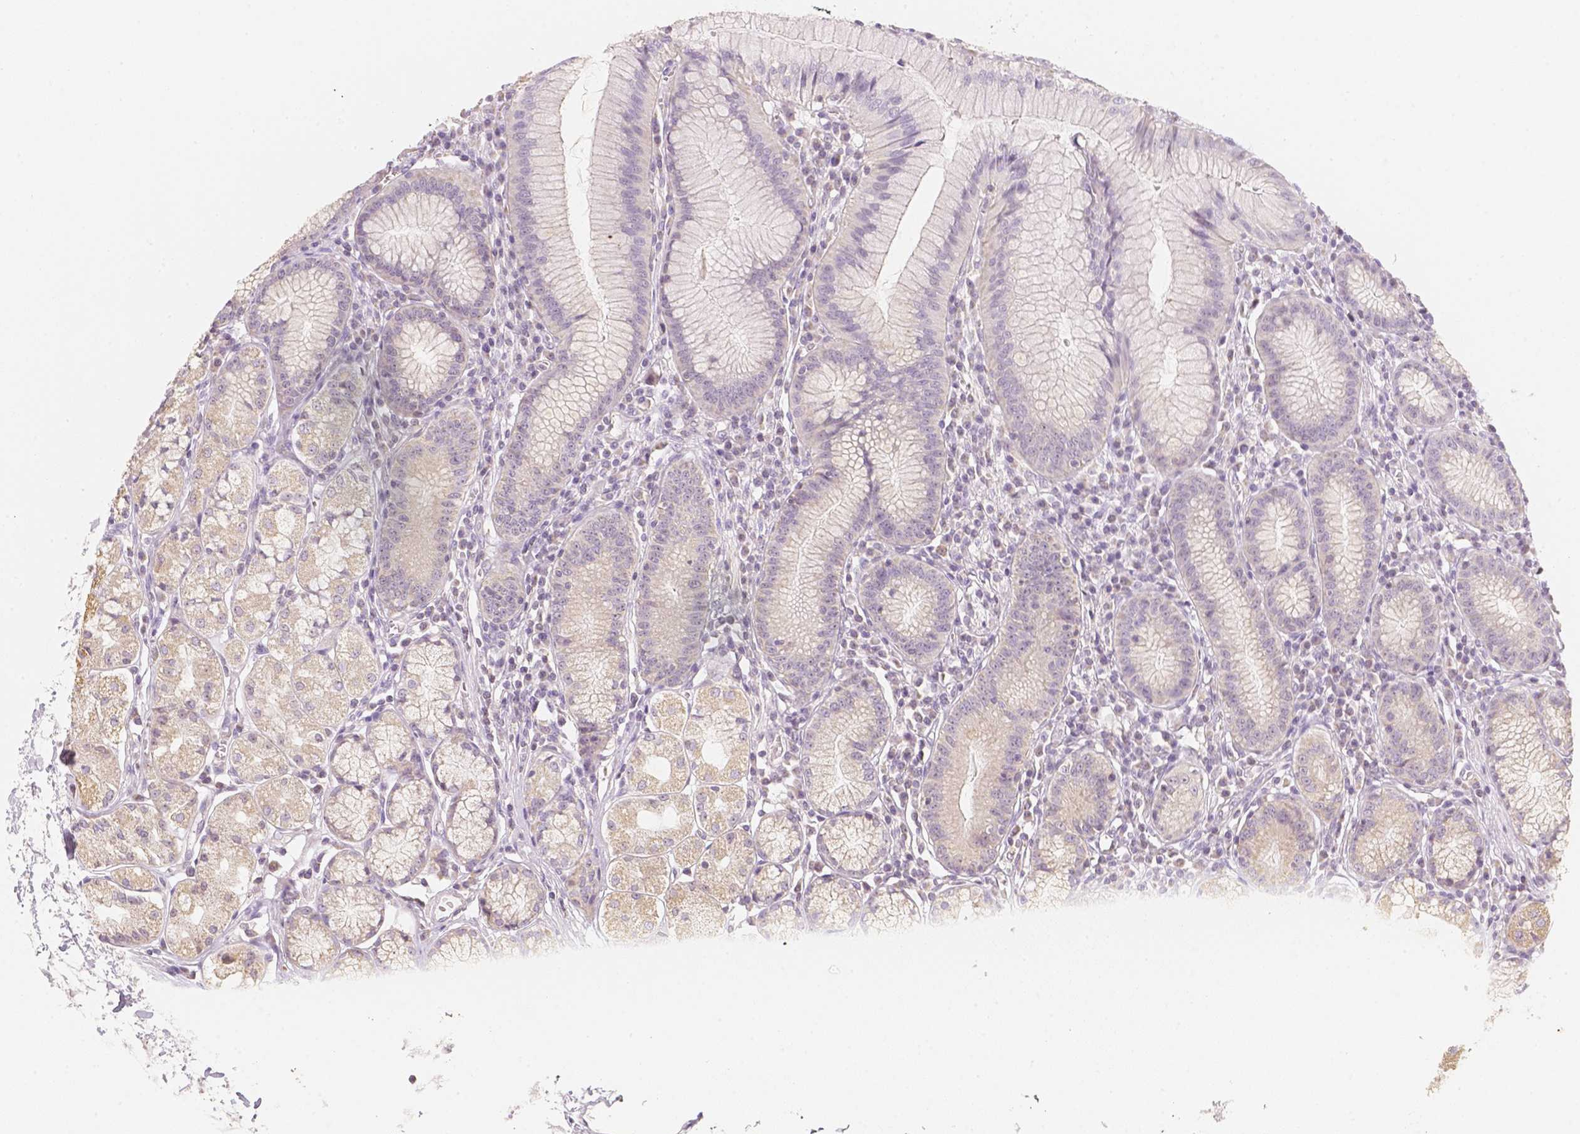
{"staining": {"intensity": "weak", "quantity": "25%-75%", "location": "cytoplasmic/membranous"}, "tissue": "stomach", "cell_type": "Glandular cells", "image_type": "normal", "snomed": [{"axis": "morphology", "description": "Normal tissue, NOS"}, {"axis": "topography", "description": "Stomach"}], "caption": "Immunohistochemistry (IHC) histopathology image of unremarkable stomach stained for a protein (brown), which exhibits low levels of weak cytoplasmic/membranous positivity in approximately 25%-75% of glandular cells.", "gene": "NVL", "patient": {"sex": "male", "age": 55}}